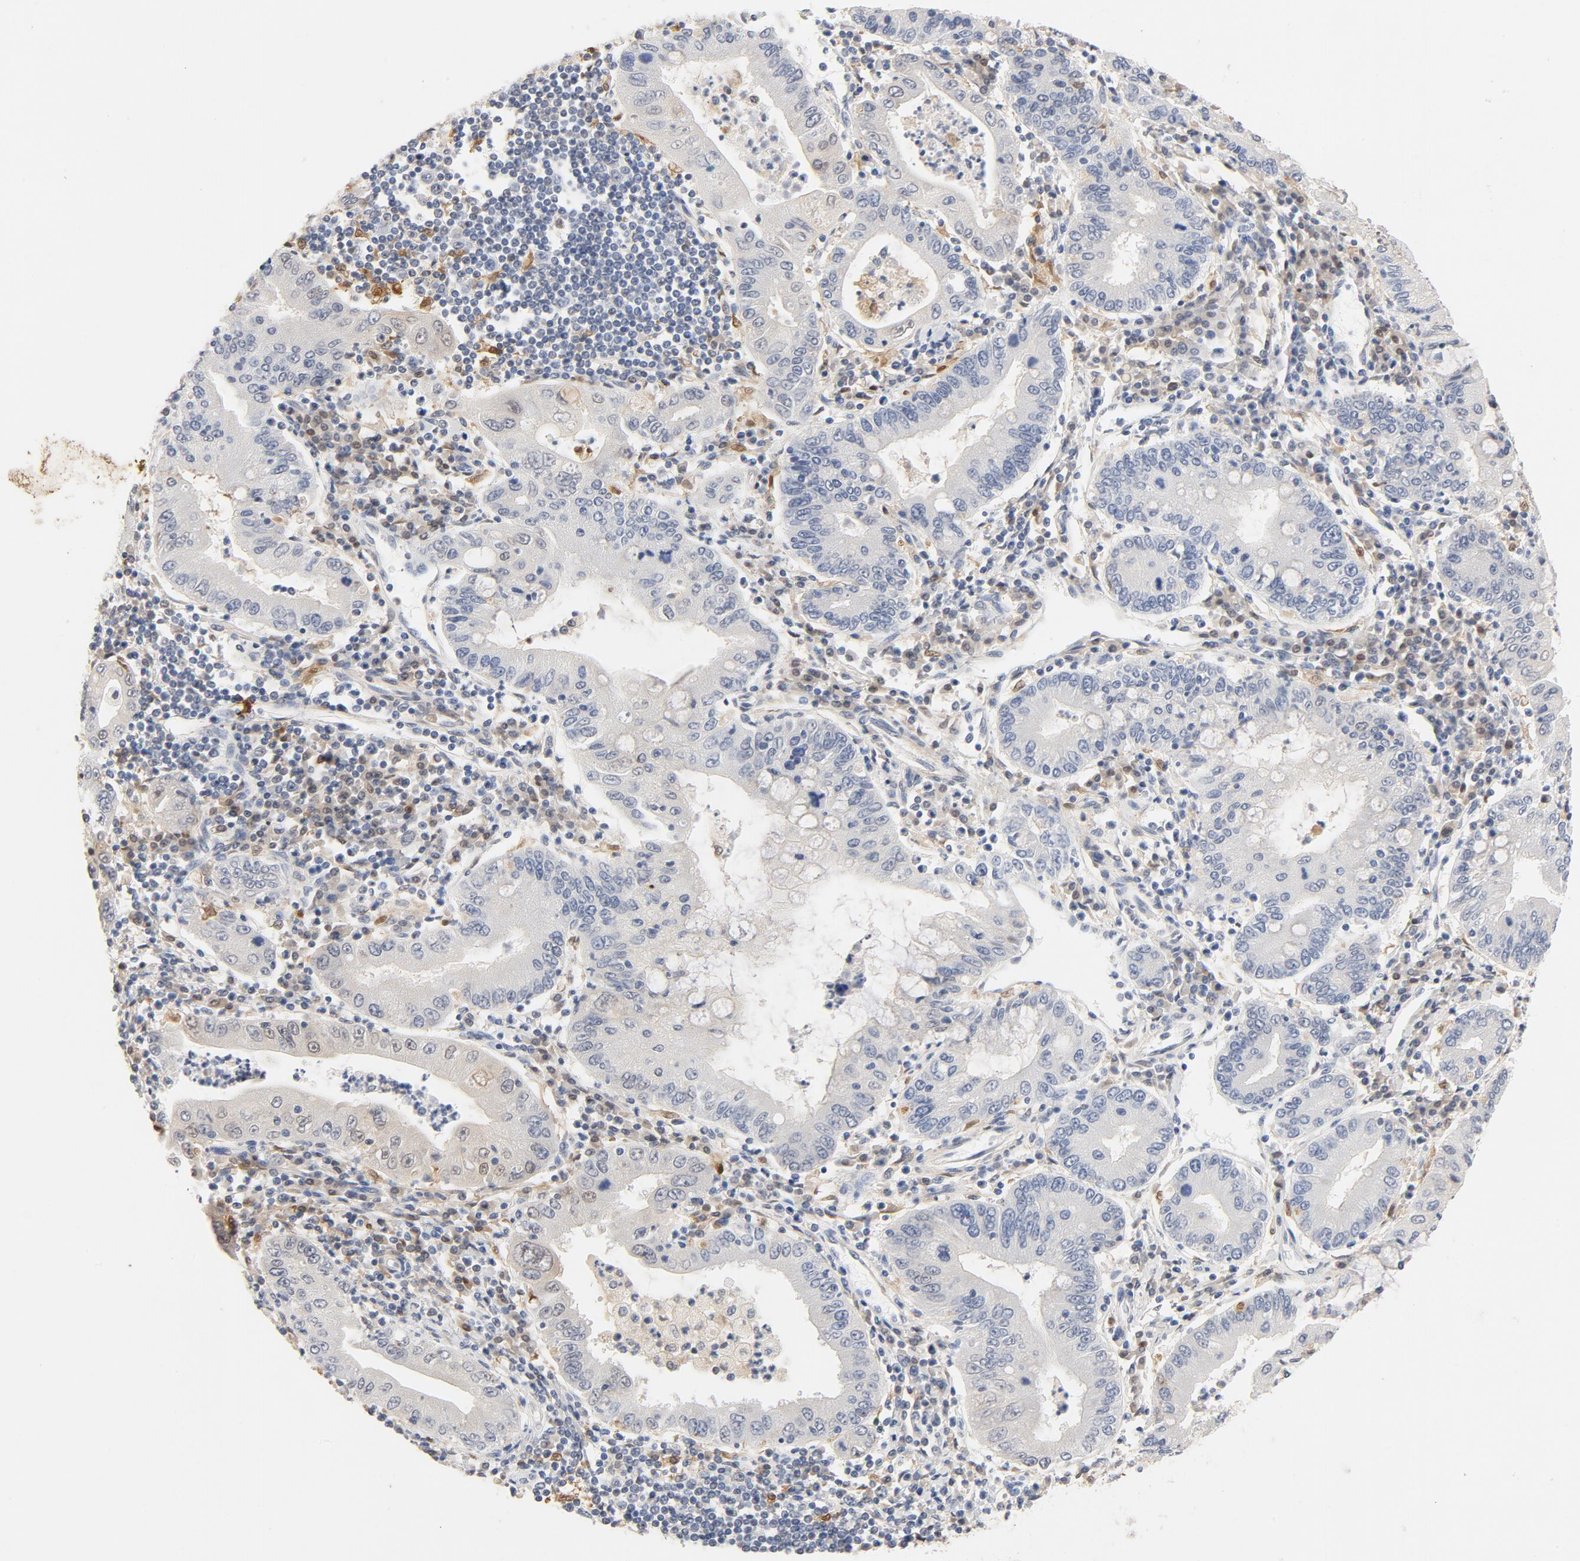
{"staining": {"intensity": "negative", "quantity": "none", "location": "none"}, "tissue": "stomach cancer", "cell_type": "Tumor cells", "image_type": "cancer", "snomed": [{"axis": "morphology", "description": "Normal tissue, NOS"}, {"axis": "morphology", "description": "Adenocarcinoma, NOS"}, {"axis": "topography", "description": "Esophagus"}, {"axis": "topography", "description": "Stomach, upper"}, {"axis": "topography", "description": "Peripheral nerve tissue"}], "caption": "This is an IHC histopathology image of human stomach adenocarcinoma. There is no staining in tumor cells.", "gene": "STAT1", "patient": {"sex": "male", "age": 62}}